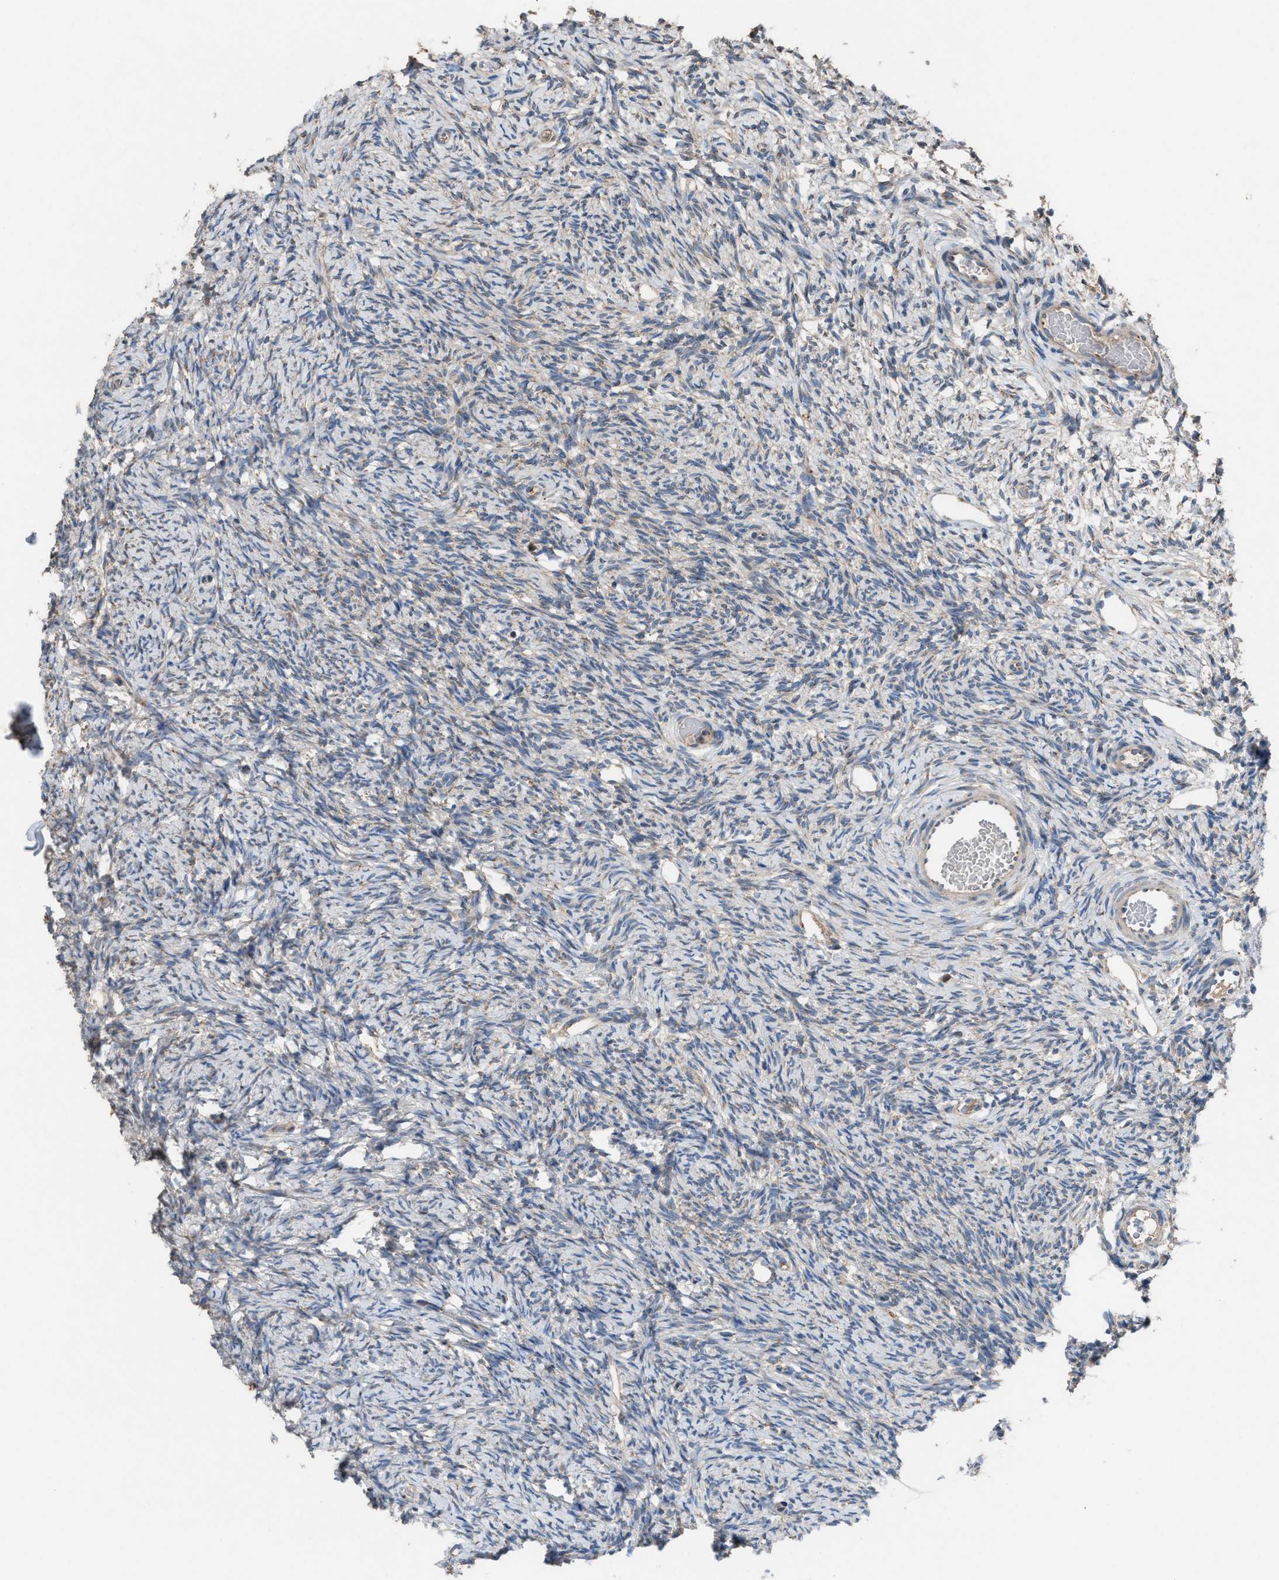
{"staining": {"intensity": "weak", "quantity": "<25%", "location": "cytoplasmic/membranous"}, "tissue": "ovary", "cell_type": "Follicle cells", "image_type": "normal", "snomed": [{"axis": "morphology", "description": "Normal tissue, NOS"}, {"axis": "topography", "description": "Ovary"}], "caption": "An immunohistochemistry histopathology image of benign ovary is shown. There is no staining in follicle cells of ovary.", "gene": "TPK1", "patient": {"sex": "female", "age": 33}}